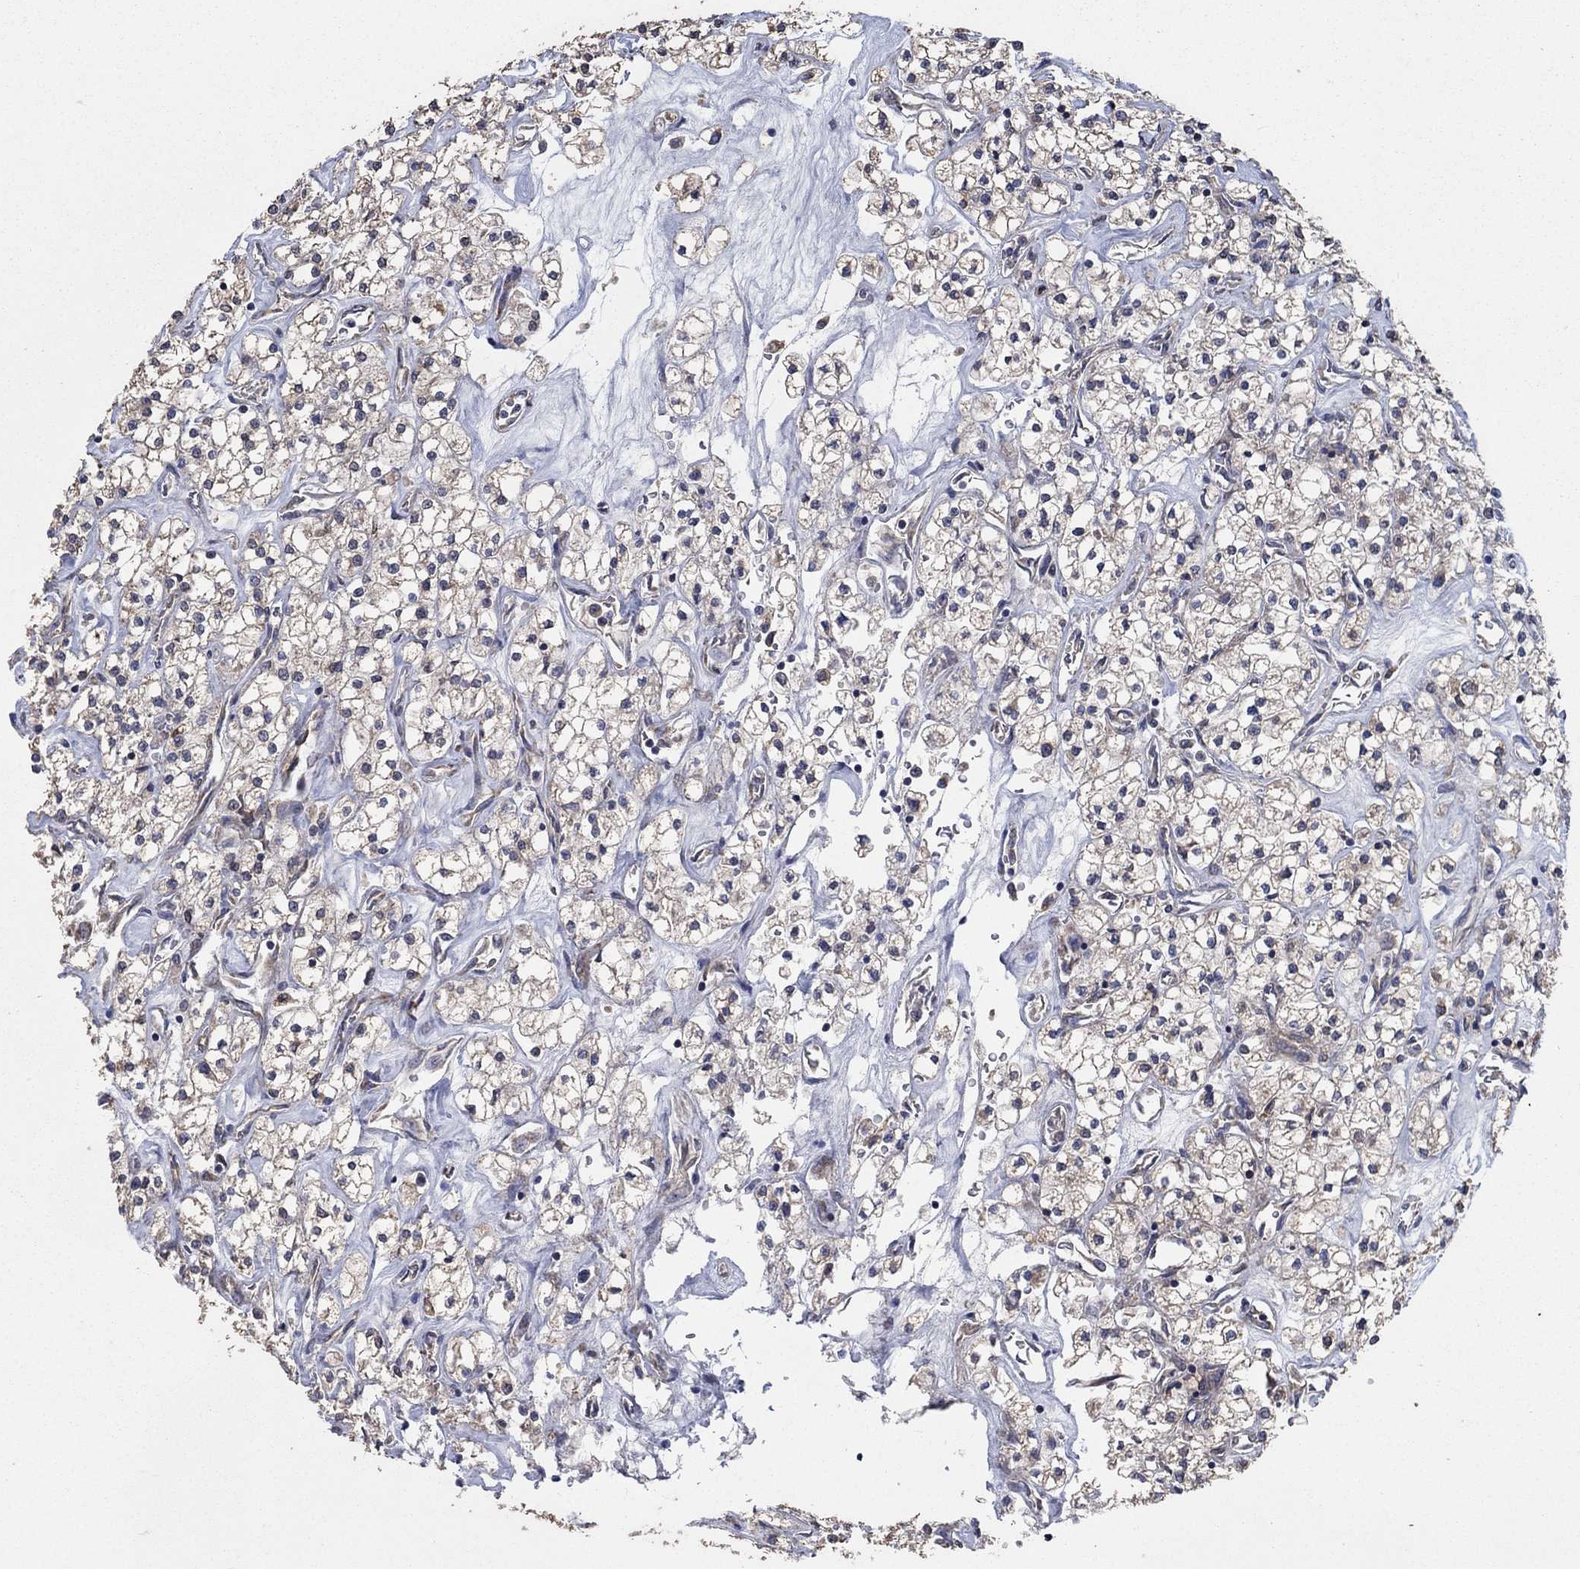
{"staining": {"intensity": "weak", "quantity": "25%-75%", "location": "cytoplasmic/membranous"}, "tissue": "renal cancer", "cell_type": "Tumor cells", "image_type": "cancer", "snomed": [{"axis": "morphology", "description": "Adenocarcinoma, NOS"}, {"axis": "topography", "description": "Kidney"}], "caption": "Protein expression analysis of human renal cancer reveals weak cytoplasmic/membranous expression in about 25%-75% of tumor cells. The protein is shown in brown color, while the nuclei are stained blue.", "gene": "NCEH1", "patient": {"sex": "male", "age": 80}}